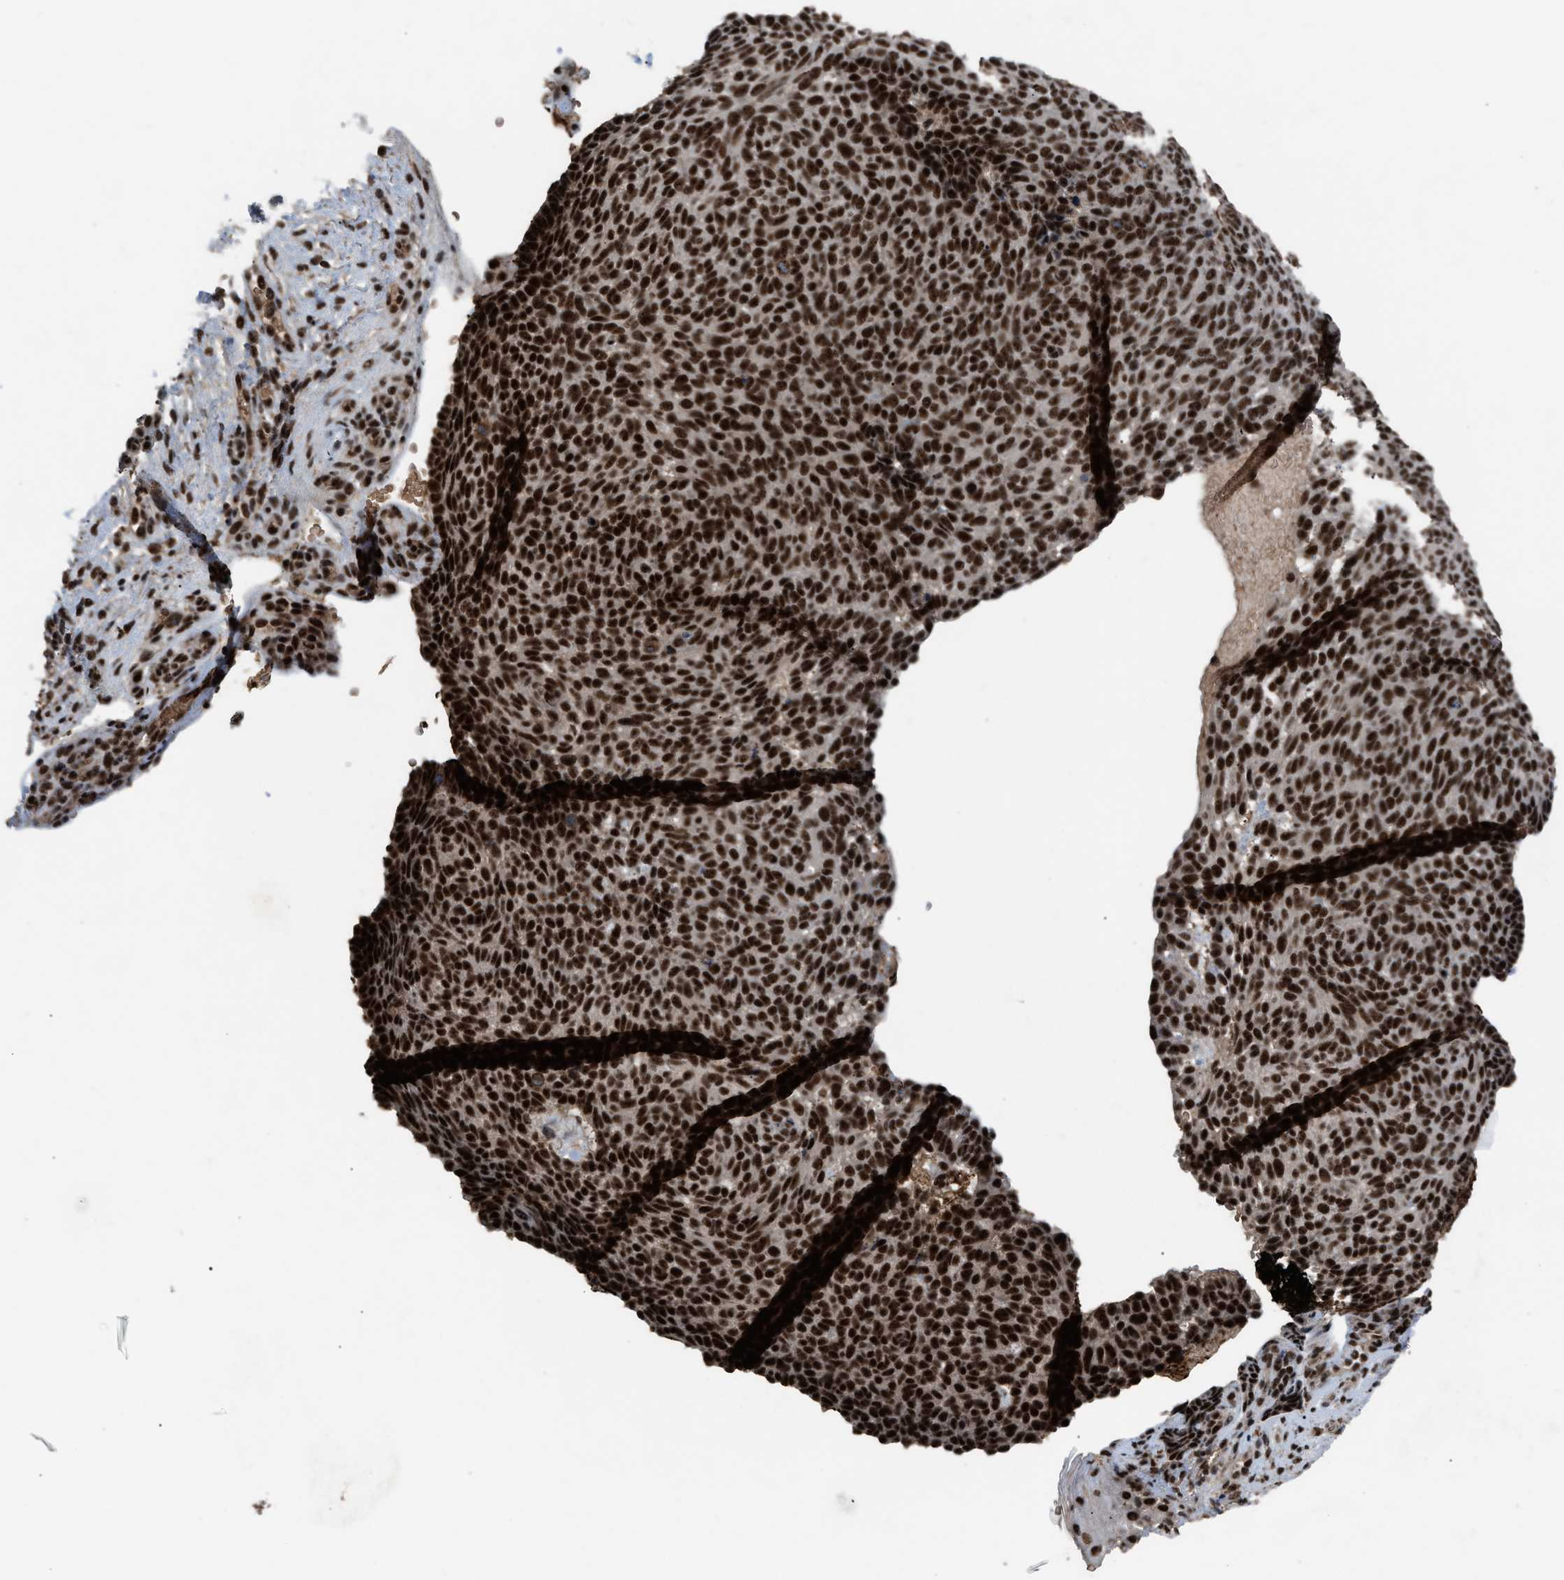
{"staining": {"intensity": "strong", "quantity": ">75%", "location": "nuclear"}, "tissue": "skin cancer", "cell_type": "Tumor cells", "image_type": "cancer", "snomed": [{"axis": "morphology", "description": "Basal cell carcinoma"}, {"axis": "topography", "description": "Skin"}], "caption": "Skin basal cell carcinoma stained with a protein marker exhibits strong staining in tumor cells.", "gene": "PRPF4", "patient": {"sex": "male", "age": 61}}